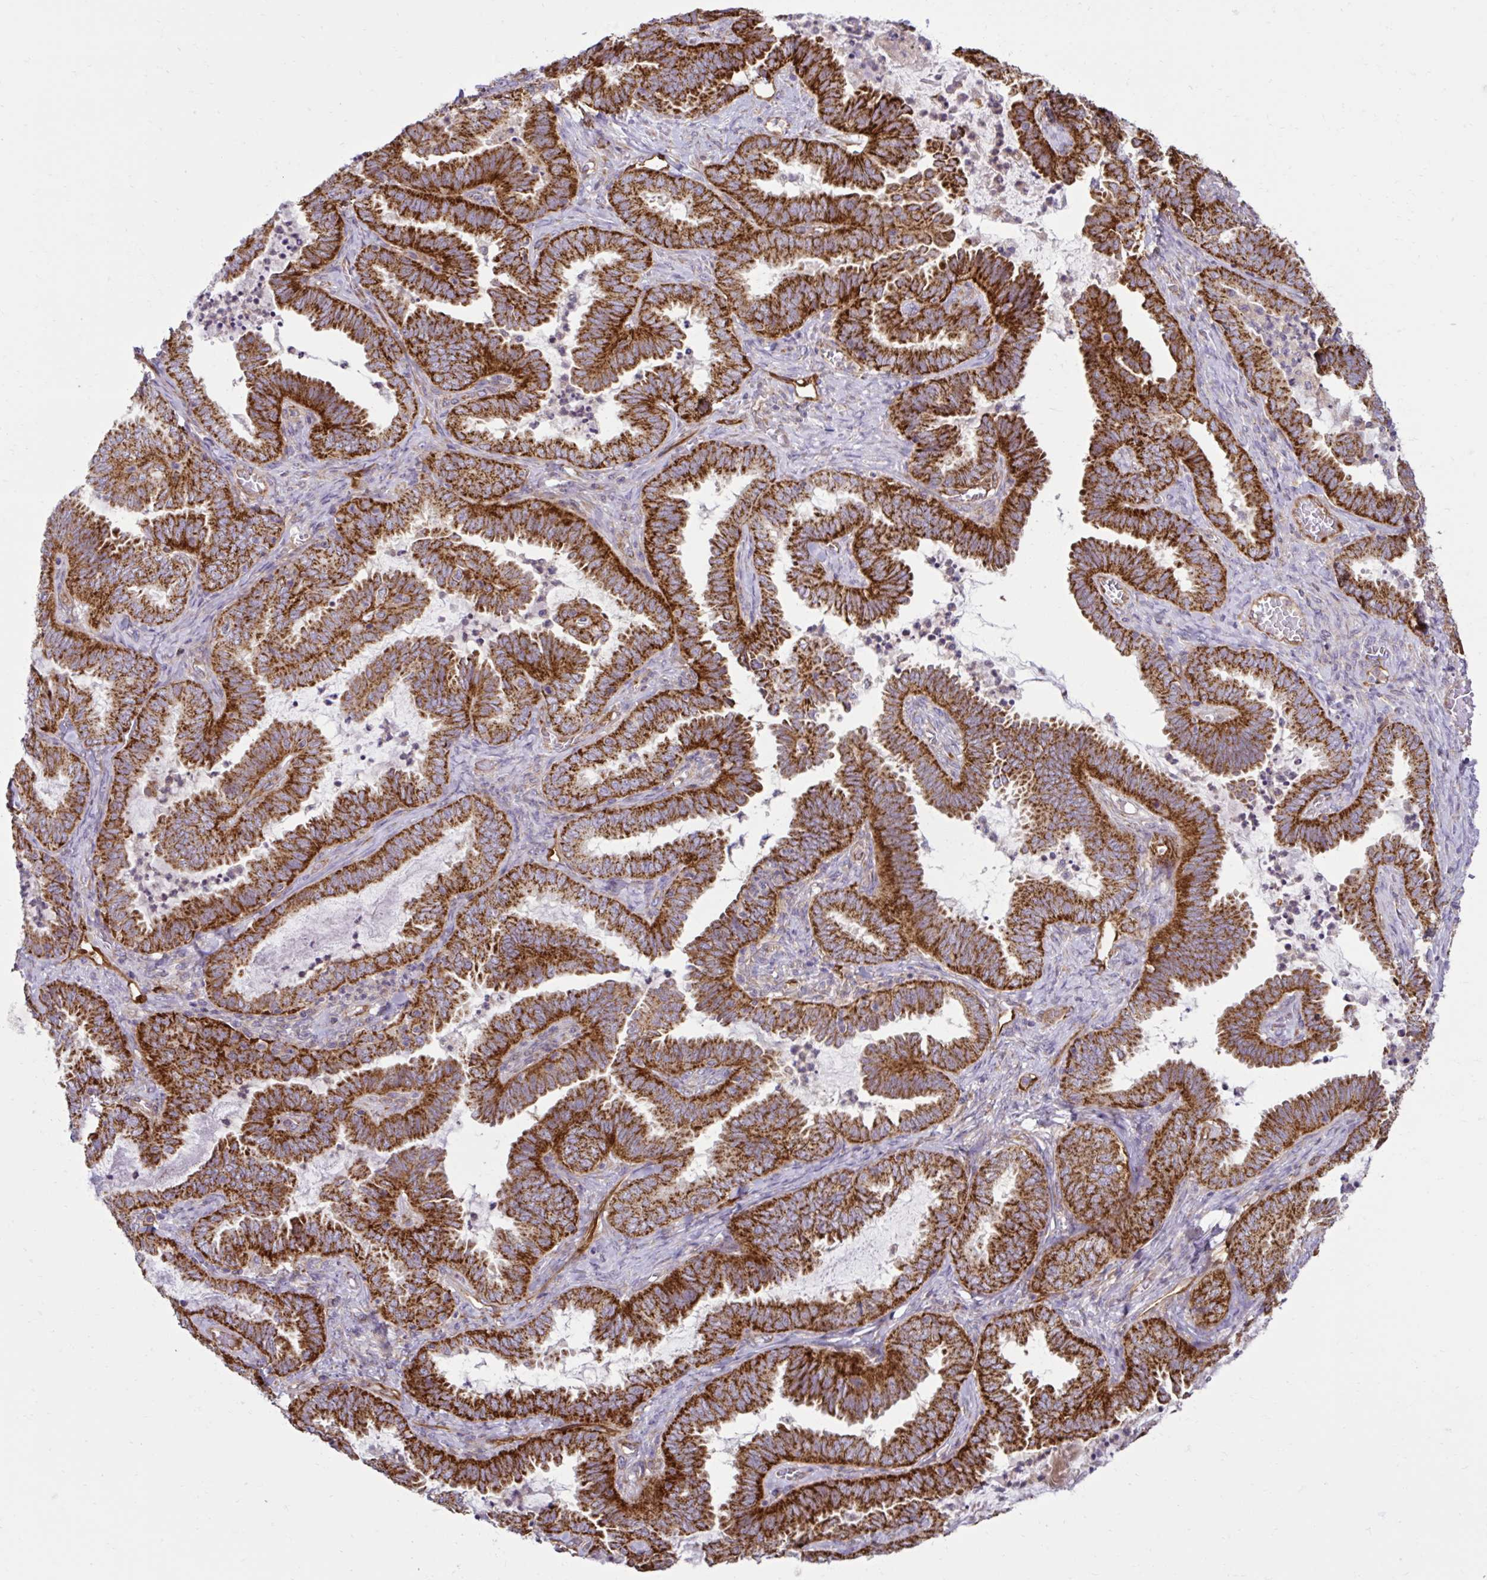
{"staining": {"intensity": "strong", "quantity": ">75%", "location": "cytoplasmic/membranous"}, "tissue": "ovarian cancer", "cell_type": "Tumor cells", "image_type": "cancer", "snomed": [{"axis": "morphology", "description": "Carcinoma, endometroid"}, {"axis": "topography", "description": "Ovary"}], "caption": "The image reveals immunohistochemical staining of ovarian cancer (endometroid carcinoma). There is strong cytoplasmic/membranous expression is present in approximately >75% of tumor cells.", "gene": "LIMS1", "patient": {"sex": "female", "age": 70}}